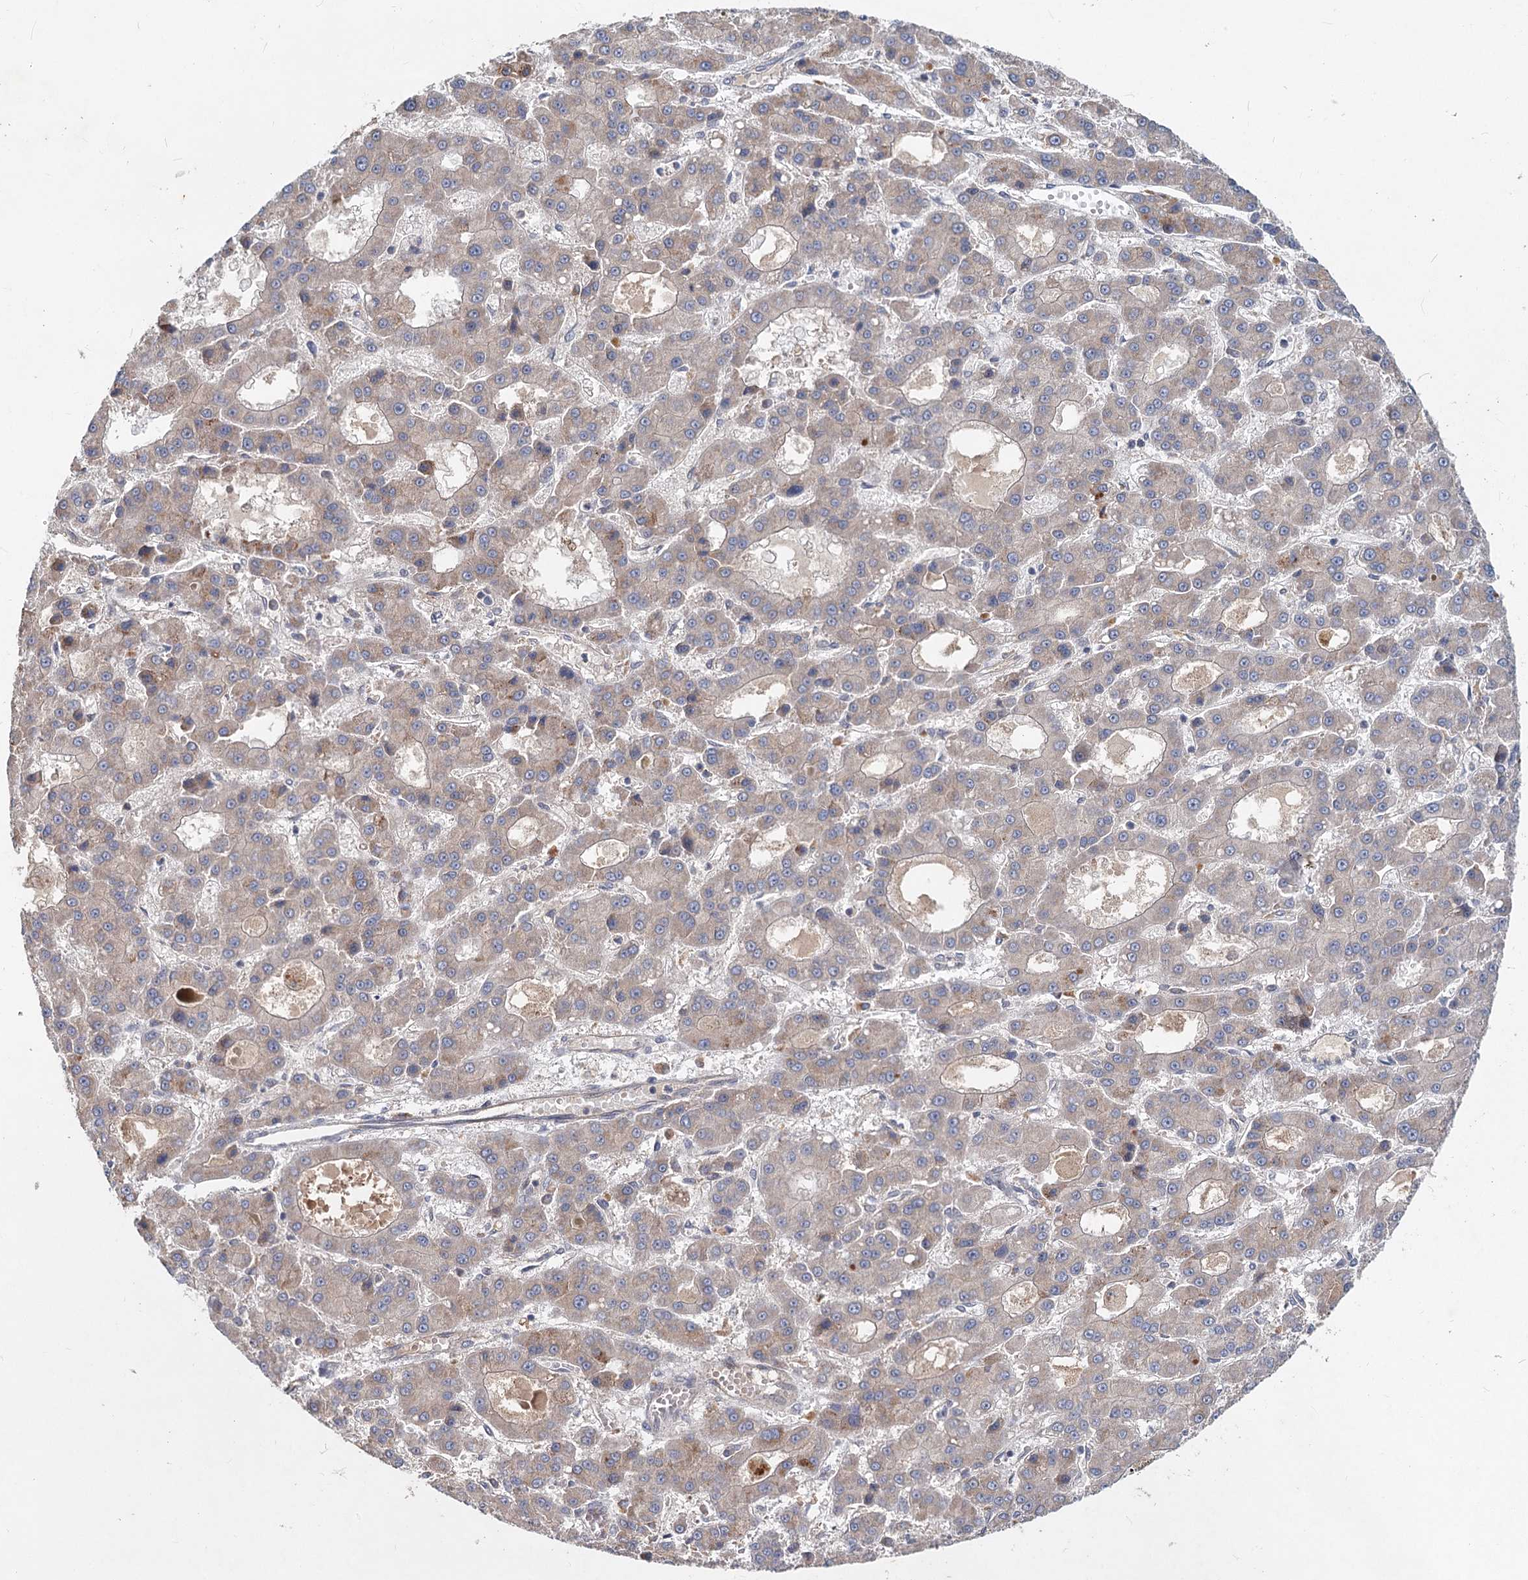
{"staining": {"intensity": "weak", "quantity": "<25%", "location": "cytoplasmic/membranous"}, "tissue": "liver cancer", "cell_type": "Tumor cells", "image_type": "cancer", "snomed": [{"axis": "morphology", "description": "Carcinoma, Hepatocellular, NOS"}, {"axis": "topography", "description": "Liver"}], "caption": "An immunohistochemistry (IHC) image of liver cancer (hepatocellular carcinoma) is shown. There is no staining in tumor cells of liver cancer (hepatocellular carcinoma).", "gene": "AP3B1", "patient": {"sex": "male", "age": 70}}